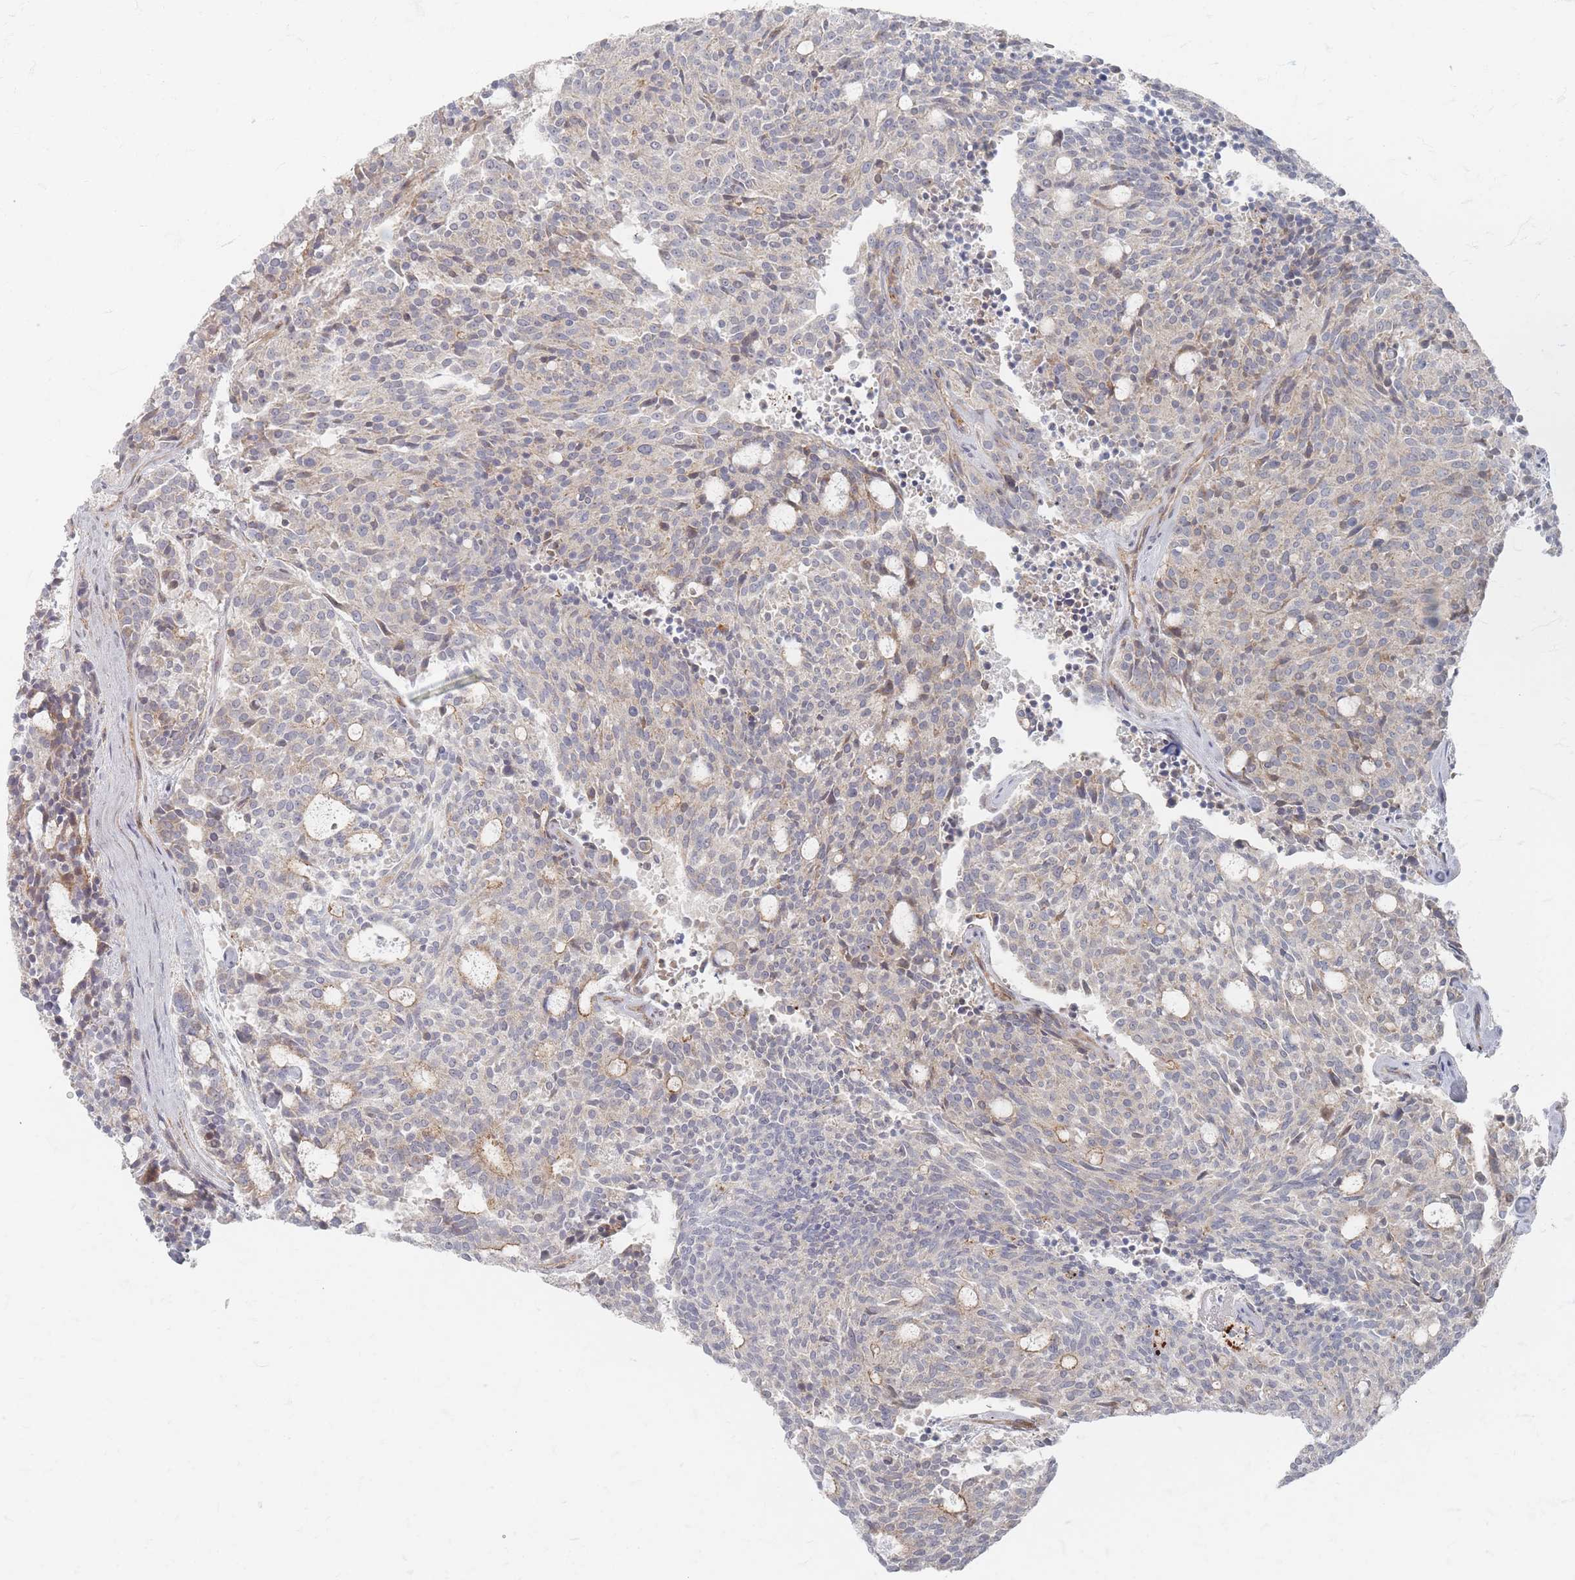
{"staining": {"intensity": "weak", "quantity": "<25%", "location": "cytoplasmic/membranous"}, "tissue": "carcinoid", "cell_type": "Tumor cells", "image_type": "cancer", "snomed": [{"axis": "morphology", "description": "Carcinoid, malignant, NOS"}, {"axis": "topography", "description": "Pancreas"}], "caption": "Immunohistochemistry photomicrograph of carcinoid stained for a protein (brown), which displays no positivity in tumor cells. Nuclei are stained in blue.", "gene": "ZNF852", "patient": {"sex": "female", "age": 54}}